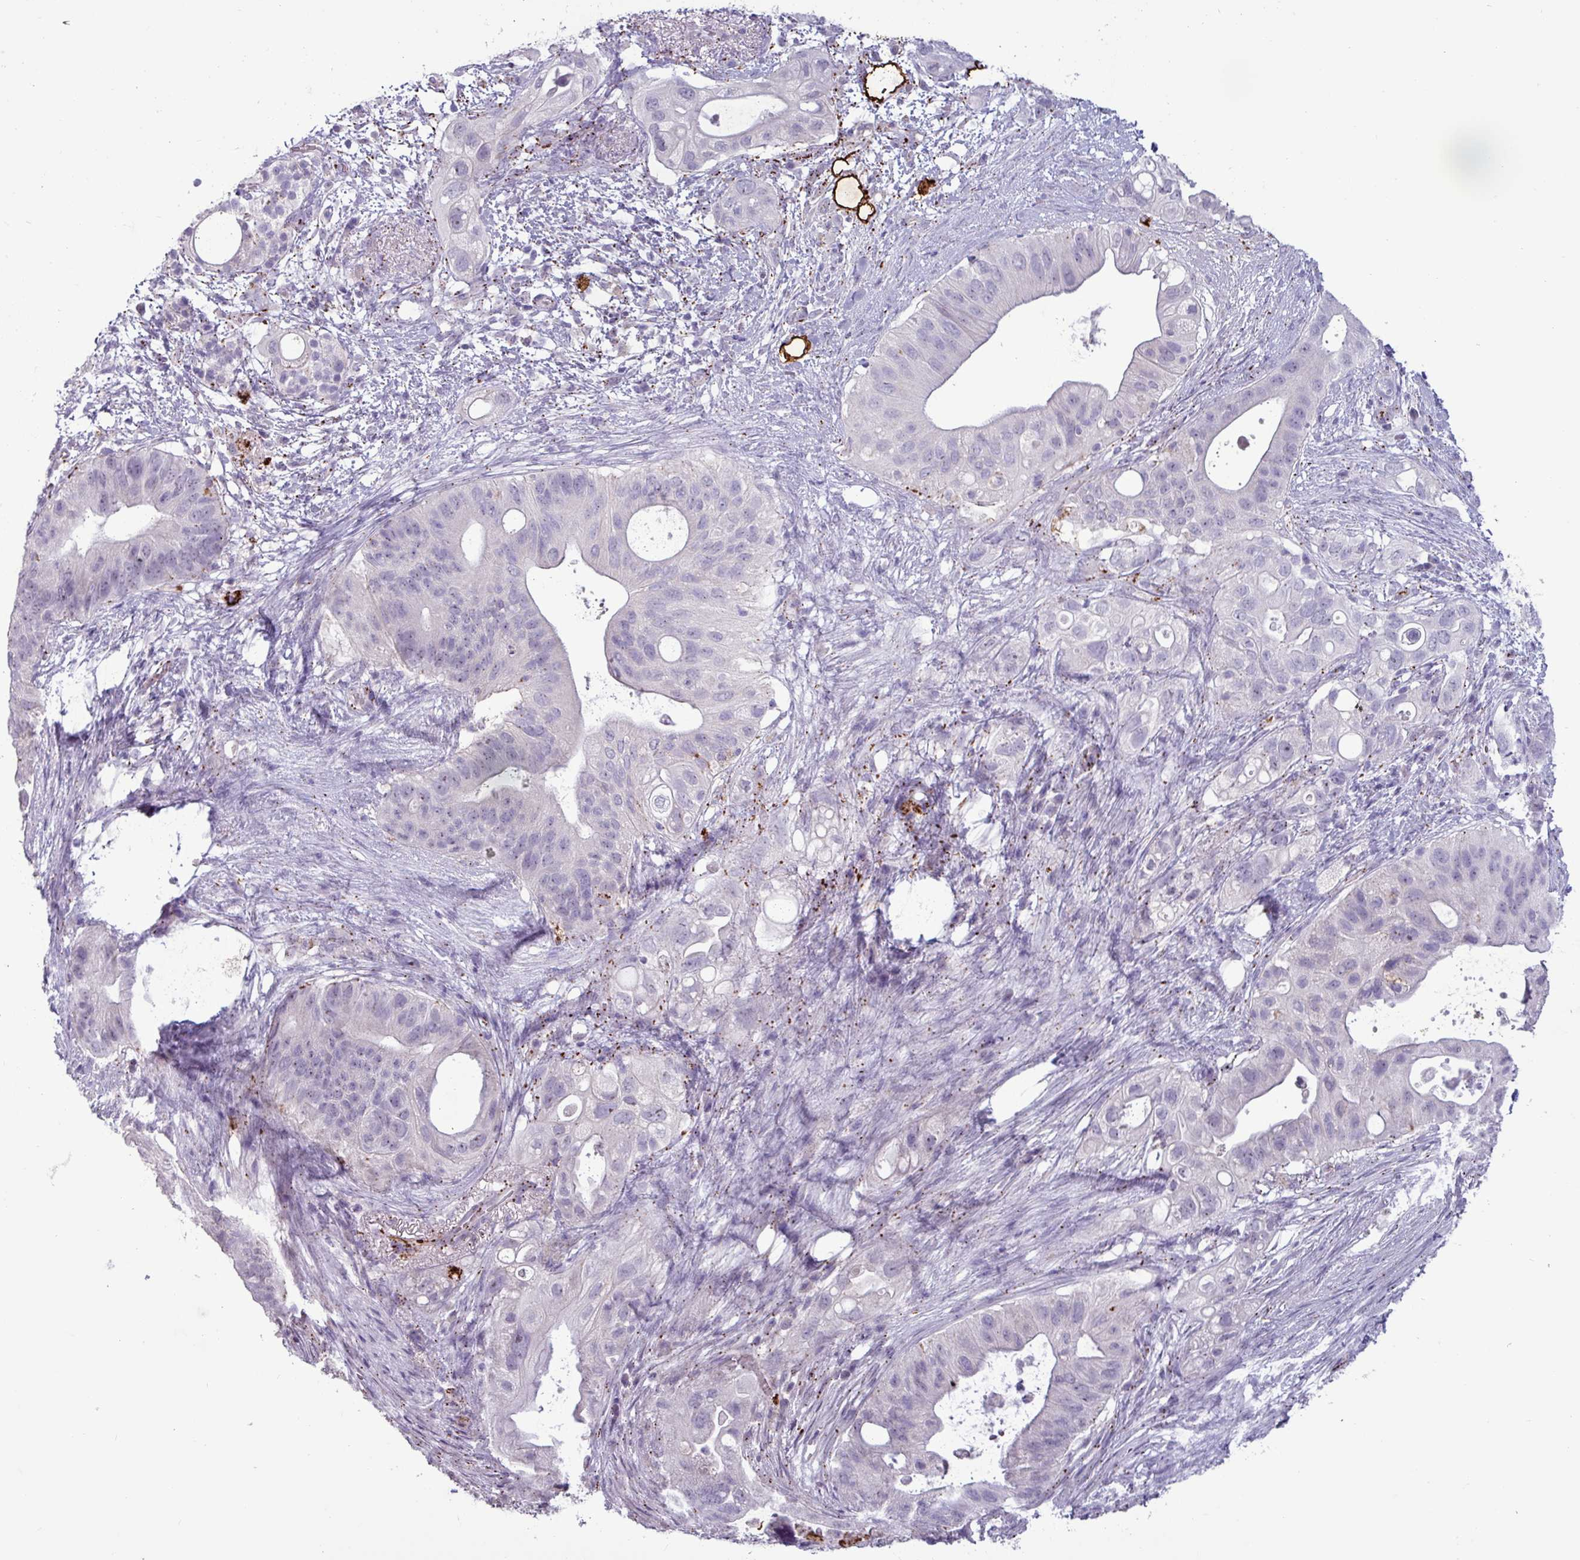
{"staining": {"intensity": "negative", "quantity": "none", "location": "none"}, "tissue": "pancreatic cancer", "cell_type": "Tumor cells", "image_type": "cancer", "snomed": [{"axis": "morphology", "description": "Adenocarcinoma, NOS"}, {"axis": "topography", "description": "Pancreas"}], "caption": "This is an IHC image of human pancreatic cancer (adenocarcinoma). There is no positivity in tumor cells.", "gene": "PLIN2", "patient": {"sex": "female", "age": 72}}